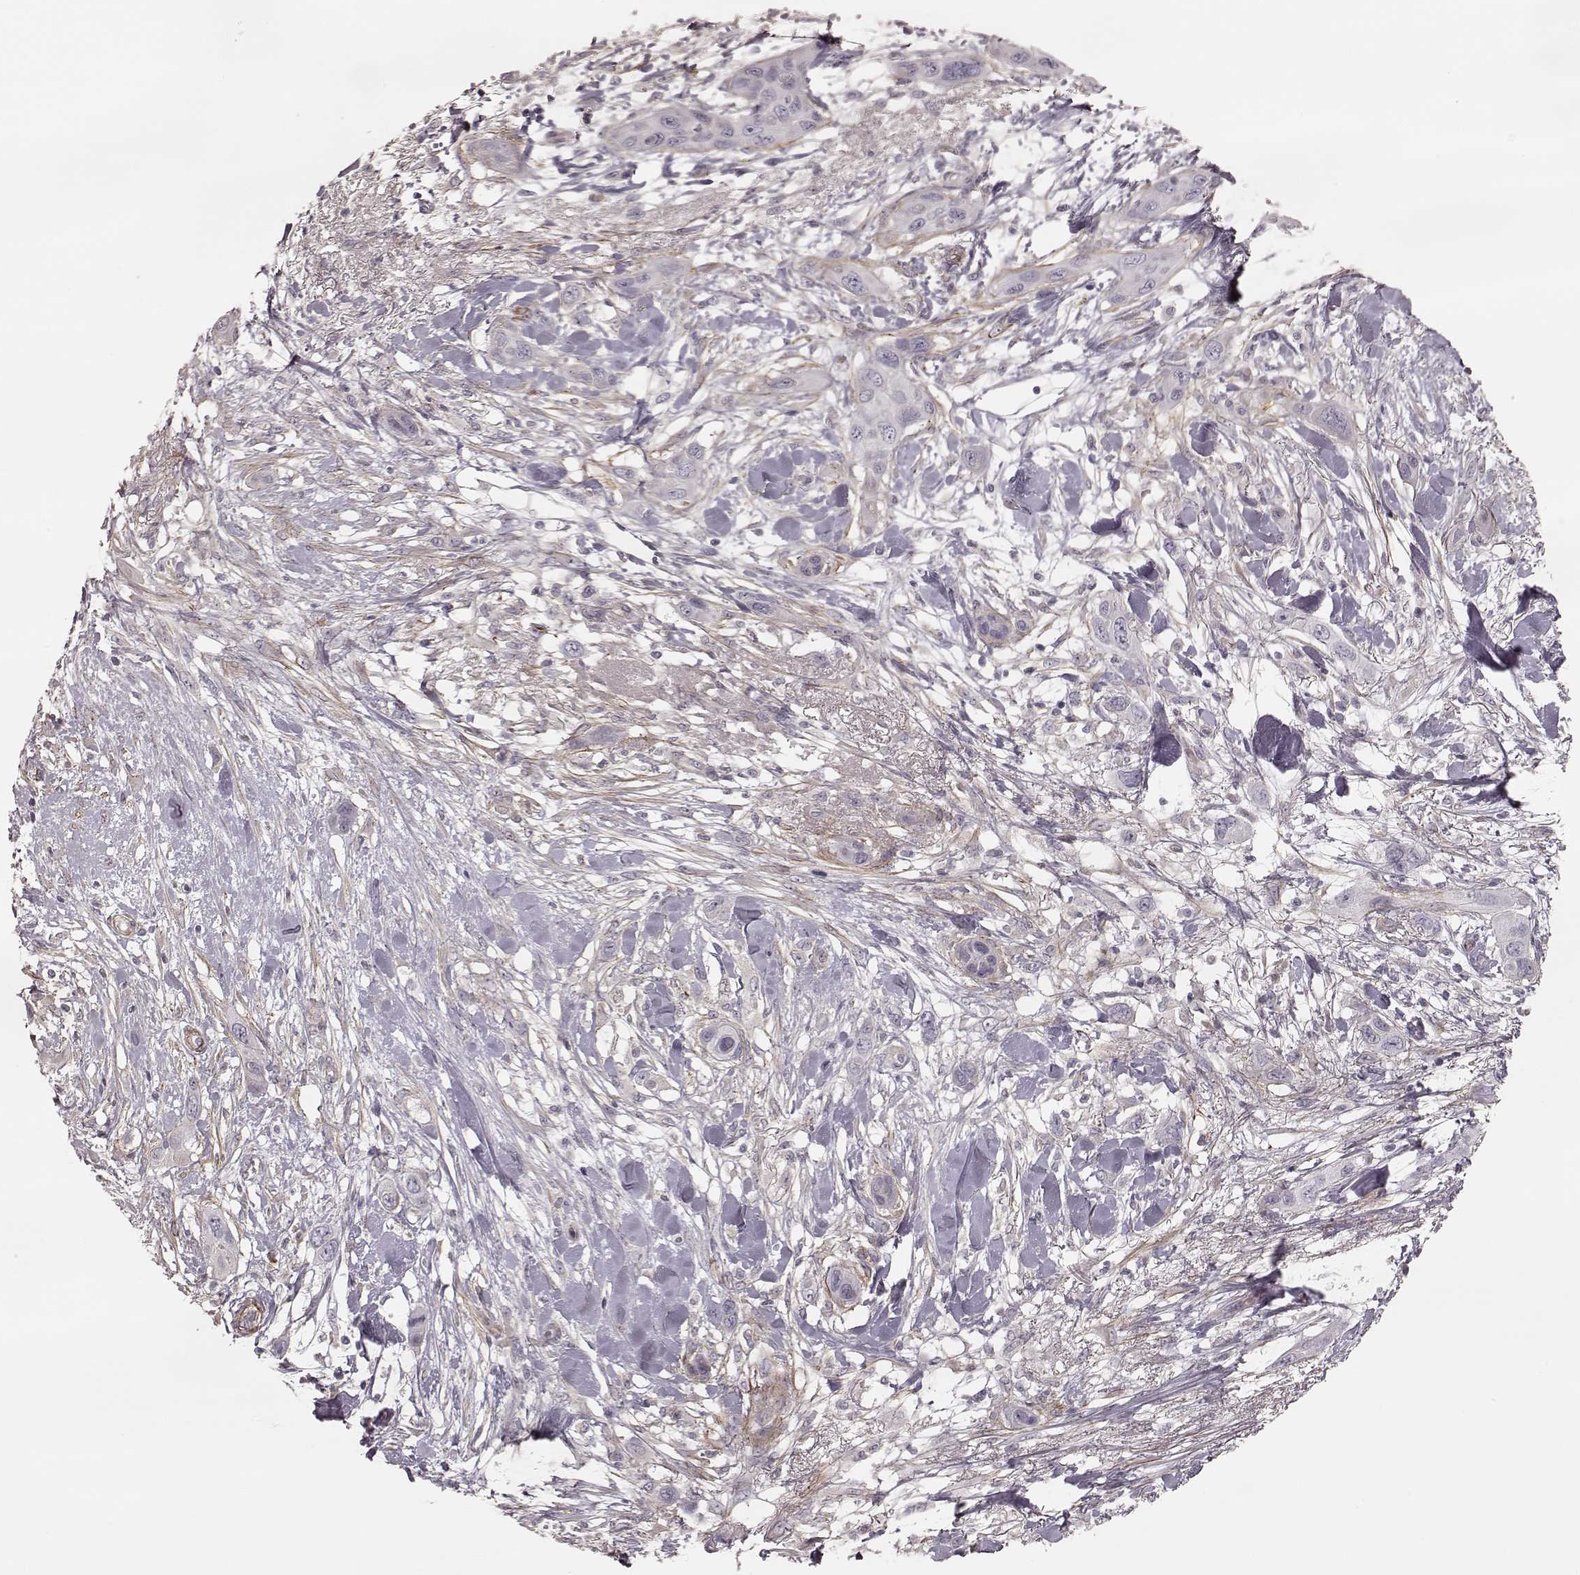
{"staining": {"intensity": "negative", "quantity": "none", "location": "none"}, "tissue": "skin cancer", "cell_type": "Tumor cells", "image_type": "cancer", "snomed": [{"axis": "morphology", "description": "Squamous cell carcinoma, NOS"}, {"axis": "topography", "description": "Skin"}], "caption": "Histopathology image shows no significant protein expression in tumor cells of squamous cell carcinoma (skin). (Brightfield microscopy of DAB (3,3'-diaminobenzidine) immunohistochemistry (IHC) at high magnification).", "gene": "KCNJ9", "patient": {"sex": "male", "age": 79}}